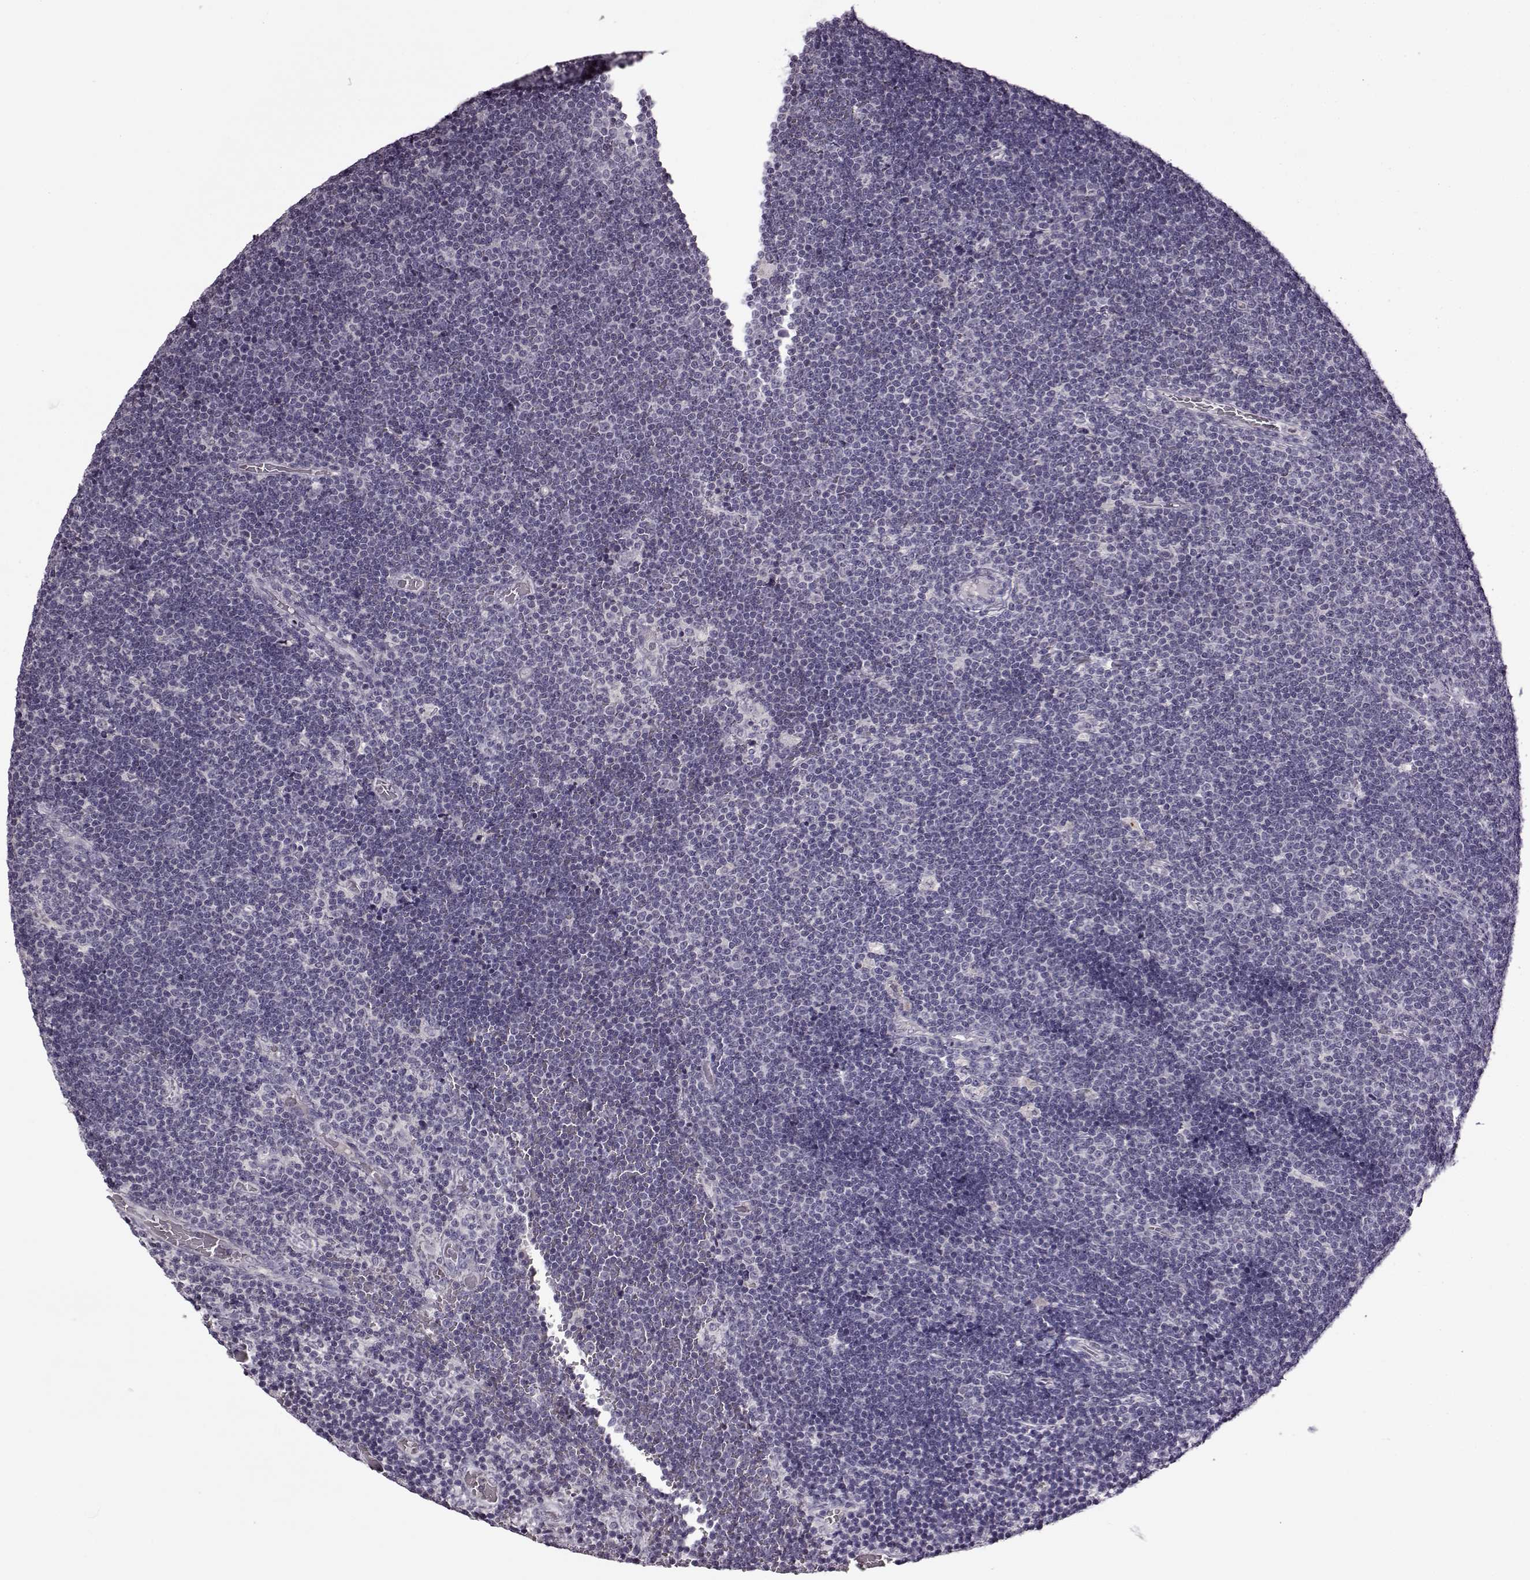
{"staining": {"intensity": "negative", "quantity": "none", "location": "none"}, "tissue": "lymphoma", "cell_type": "Tumor cells", "image_type": "cancer", "snomed": [{"axis": "morphology", "description": "Malignant lymphoma, non-Hodgkin's type, Low grade"}, {"axis": "topography", "description": "Brain"}], "caption": "Immunohistochemistry (IHC) image of human lymphoma stained for a protein (brown), which exhibits no expression in tumor cells.", "gene": "CNGA3", "patient": {"sex": "female", "age": 66}}